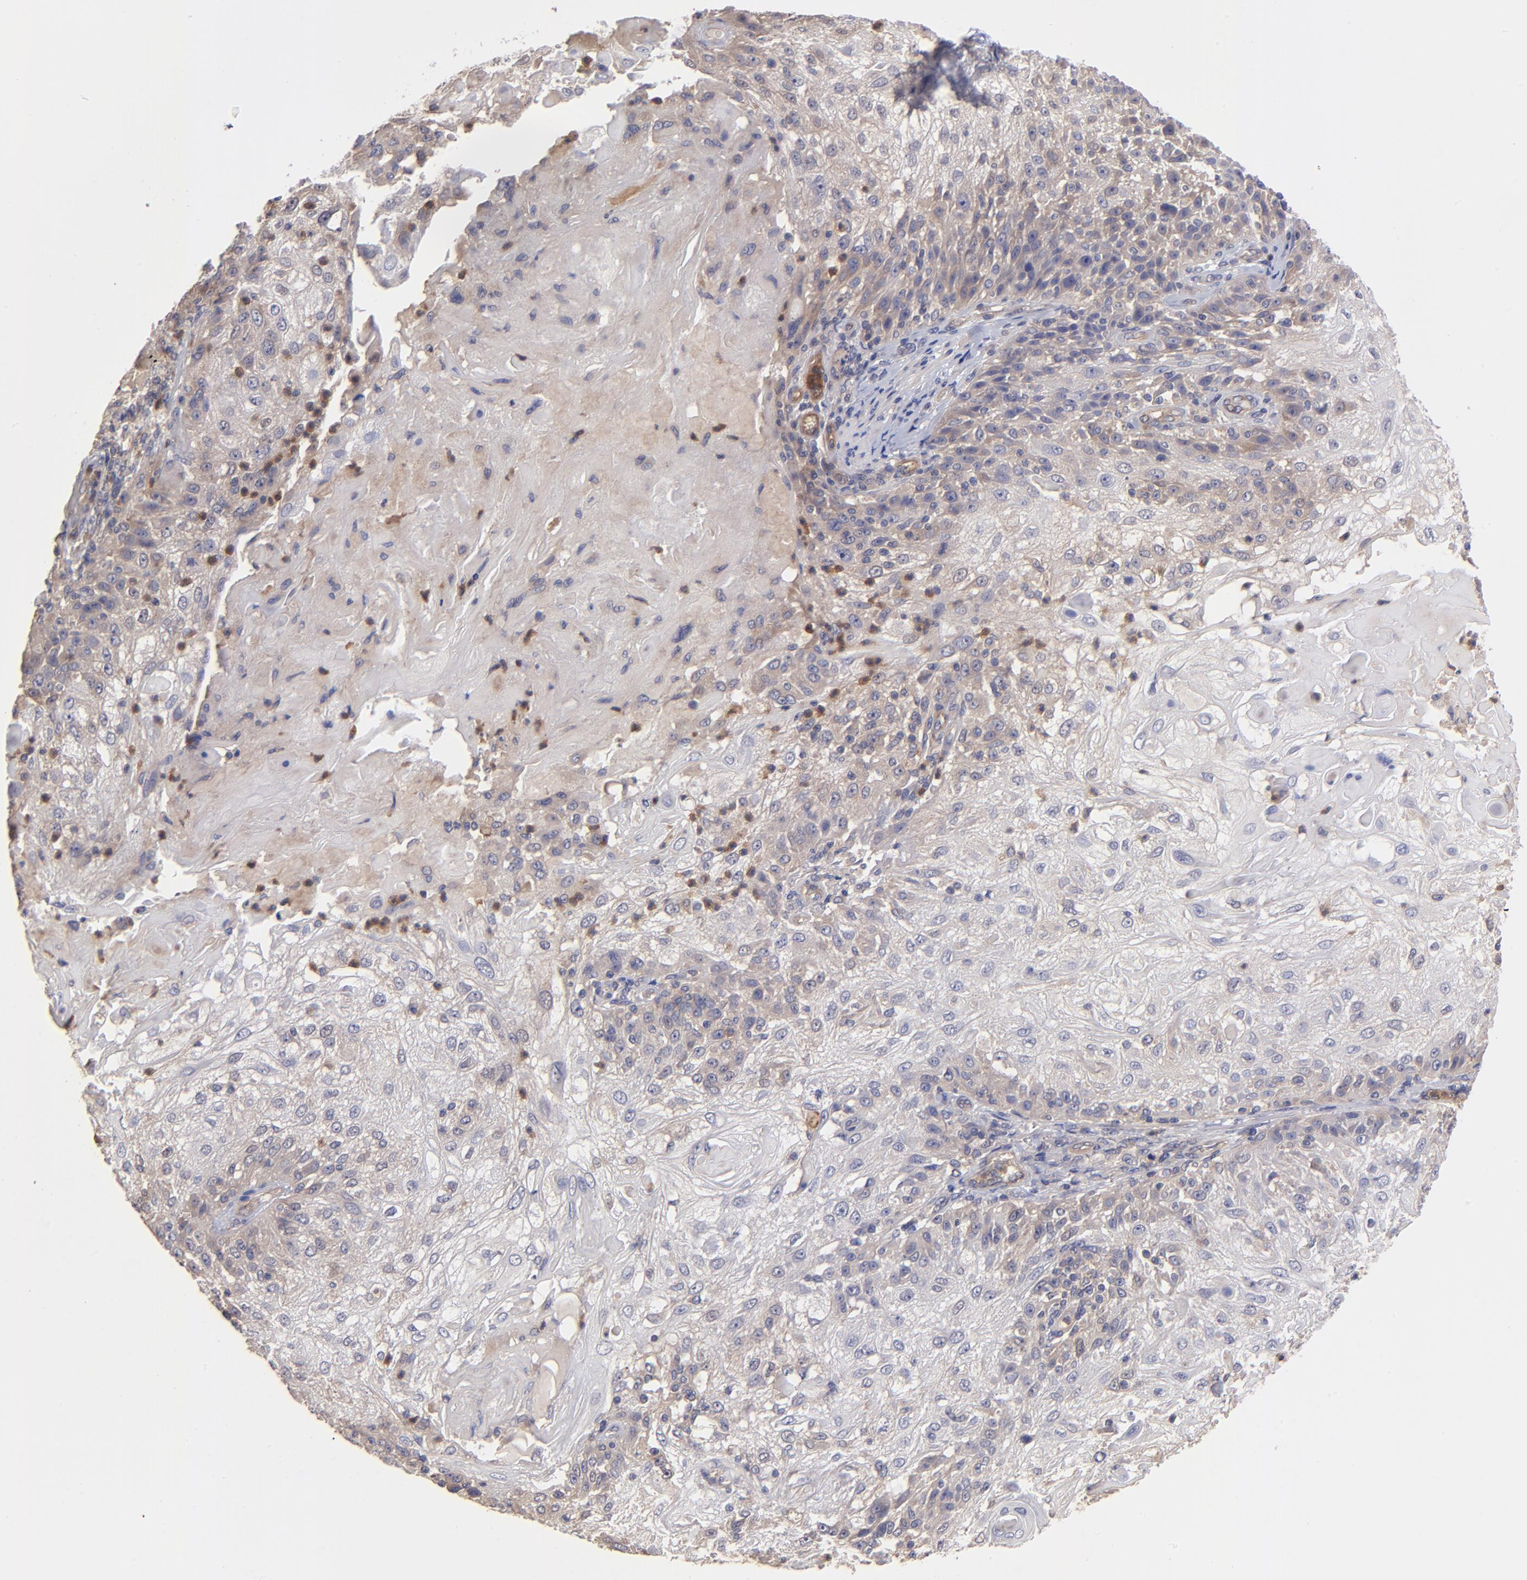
{"staining": {"intensity": "weak", "quantity": "<25%", "location": "cytoplasmic/membranous"}, "tissue": "skin cancer", "cell_type": "Tumor cells", "image_type": "cancer", "snomed": [{"axis": "morphology", "description": "Normal tissue, NOS"}, {"axis": "morphology", "description": "Squamous cell carcinoma, NOS"}, {"axis": "topography", "description": "Skin"}], "caption": "Immunohistochemistry of human squamous cell carcinoma (skin) displays no positivity in tumor cells.", "gene": "ASB7", "patient": {"sex": "female", "age": 83}}